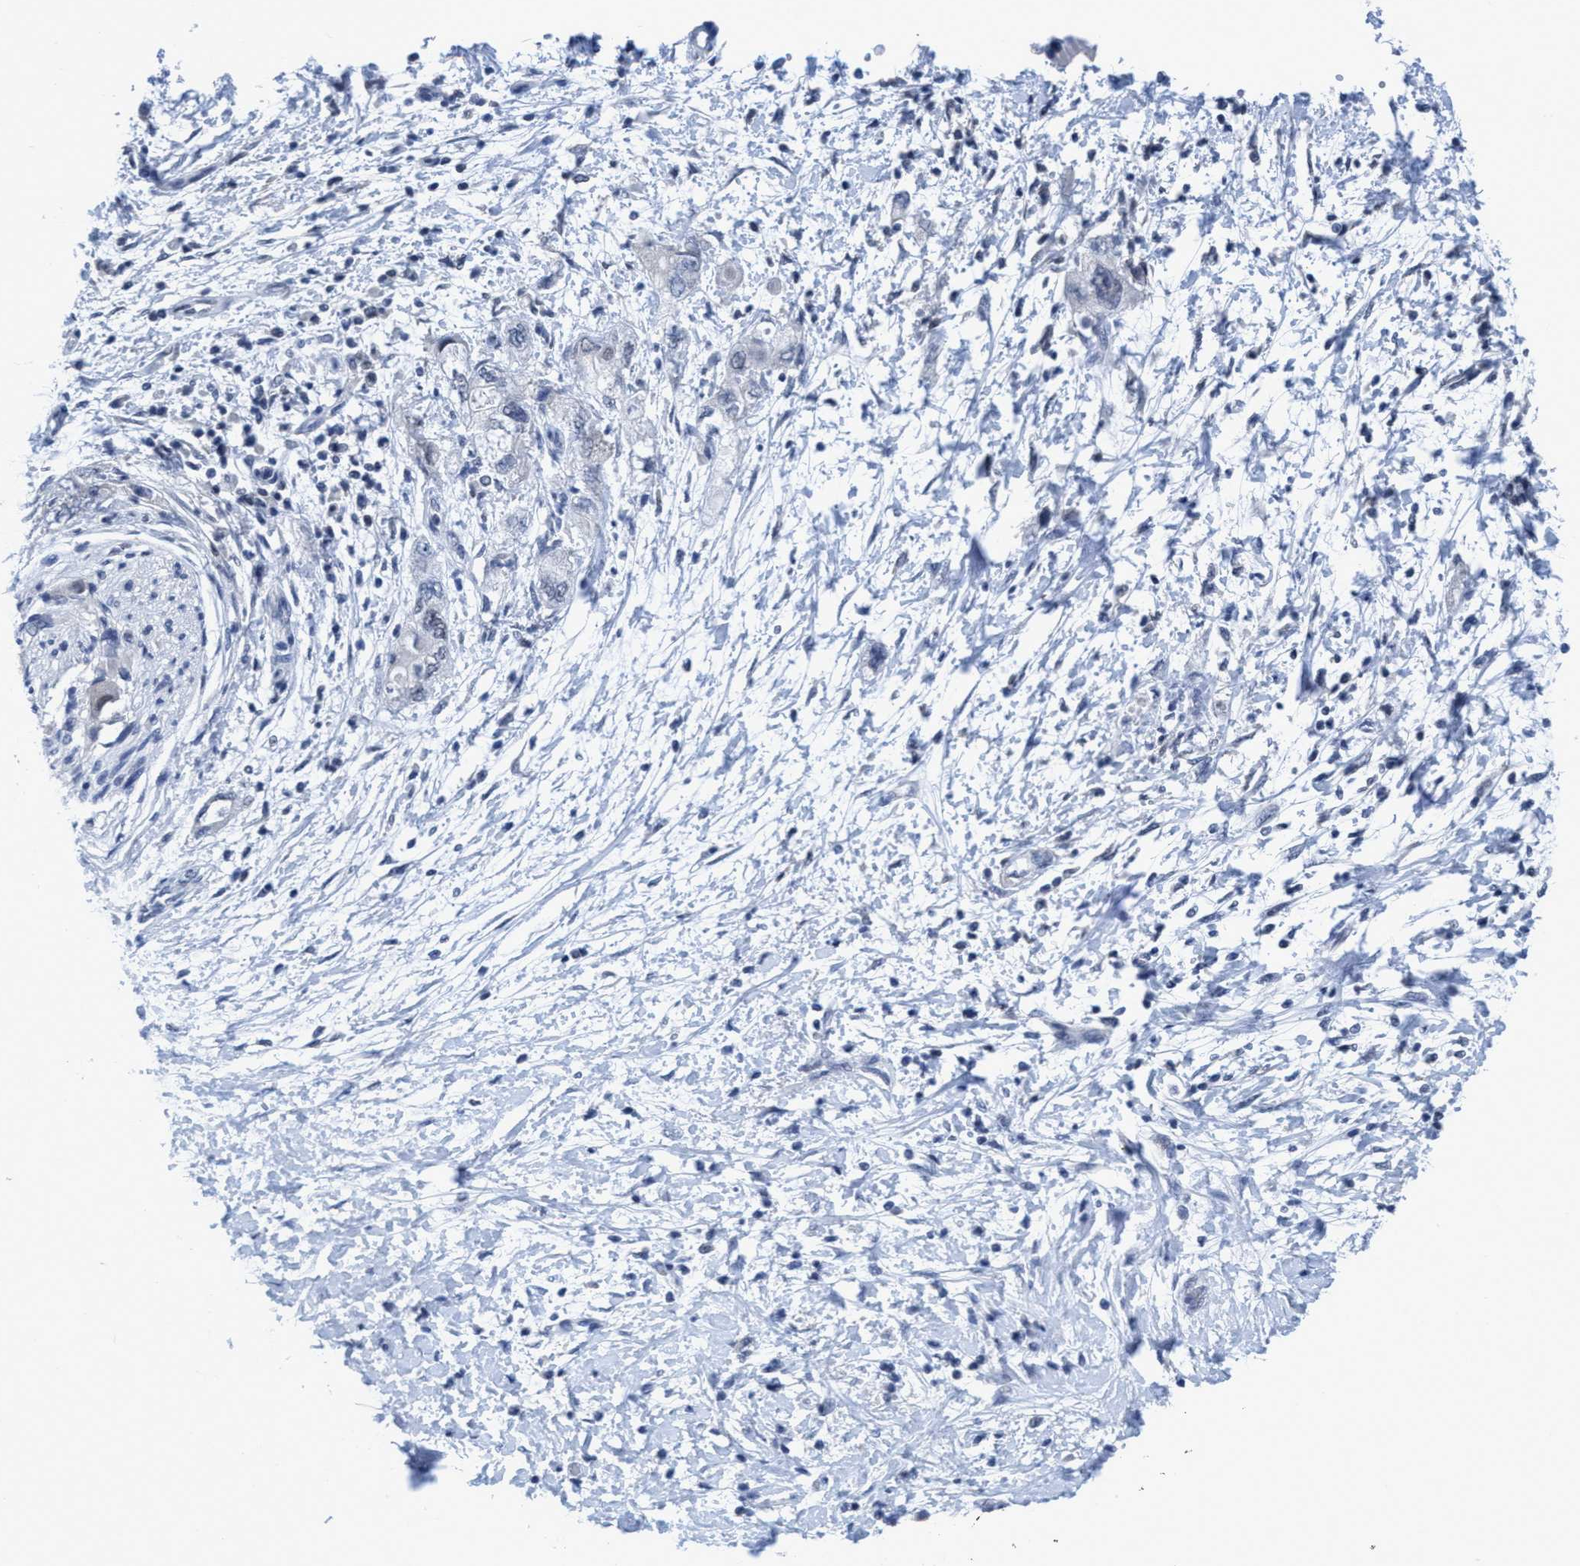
{"staining": {"intensity": "negative", "quantity": "none", "location": "none"}, "tissue": "pancreatic cancer", "cell_type": "Tumor cells", "image_type": "cancer", "snomed": [{"axis": "morphology", "description": "Adenocarcinoma, NOS"}, {"axis": "topography", "description": "Pancreas"}], "caption": "Tumor cells show no significant protein positivity in adenocarcinoma (pancreatic).", "gene": "DNAI1", "patient": {"sex": "female", "age": 73}}